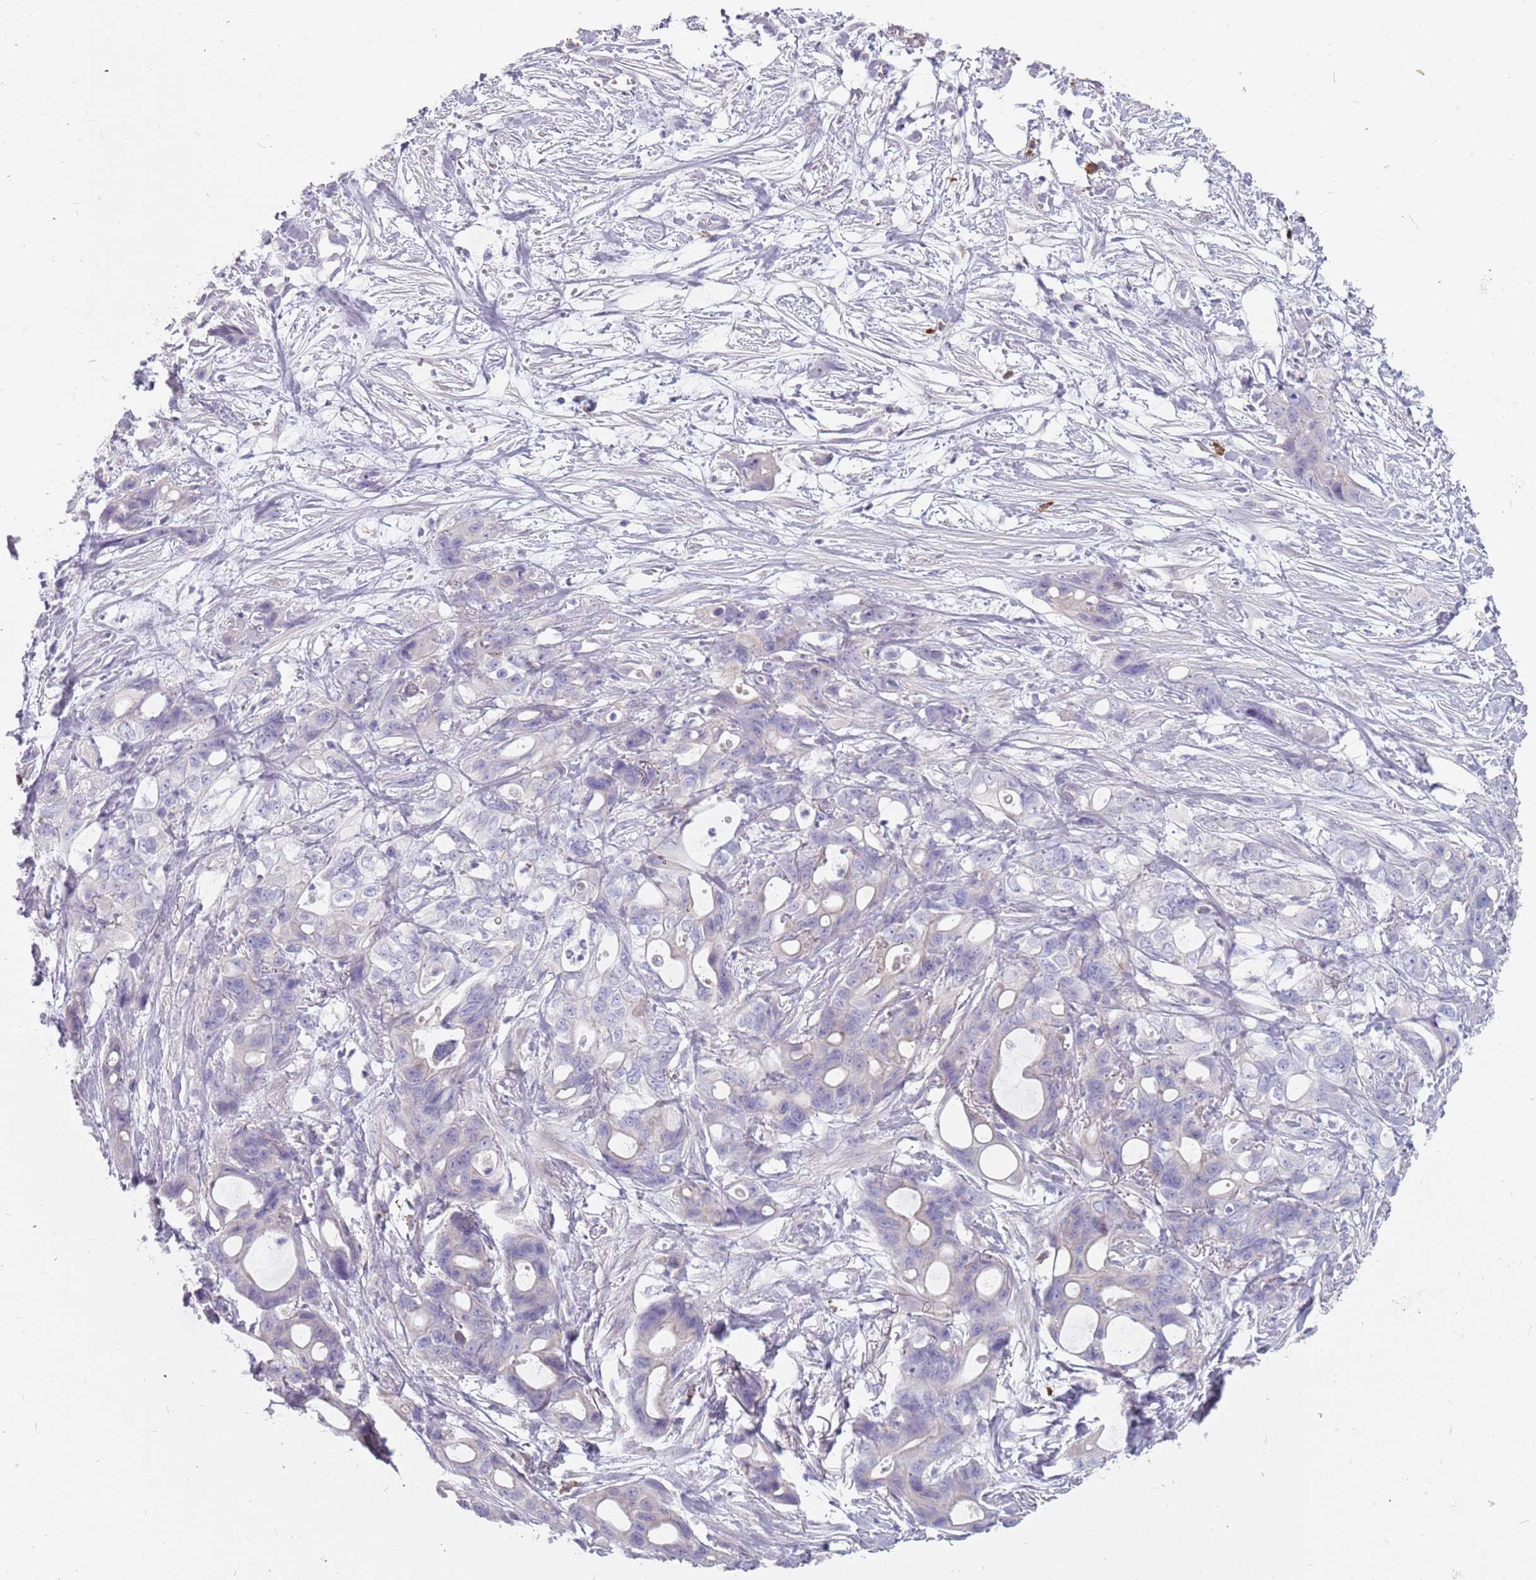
{"staining": {"intensity": "negative", "quantity": "none", "location": "none"}, "tissue": "ovarian cancer", "cell_type": "Tumor cells", "image_type": "cancer", "snomed": [{"axis": "morphology", "description": "Cystadenocarcinoma, mucinous, NOS"}, {"axis": "topography", "description": "Ovary"}], "caption": "Protein analysis of ovarian cancer (mucinous cystadenocarcinoma) demonstrates no significant positivity in tumor cells.", "gene": "DDX4", "patient": {"sex": "female", "age": 70}}